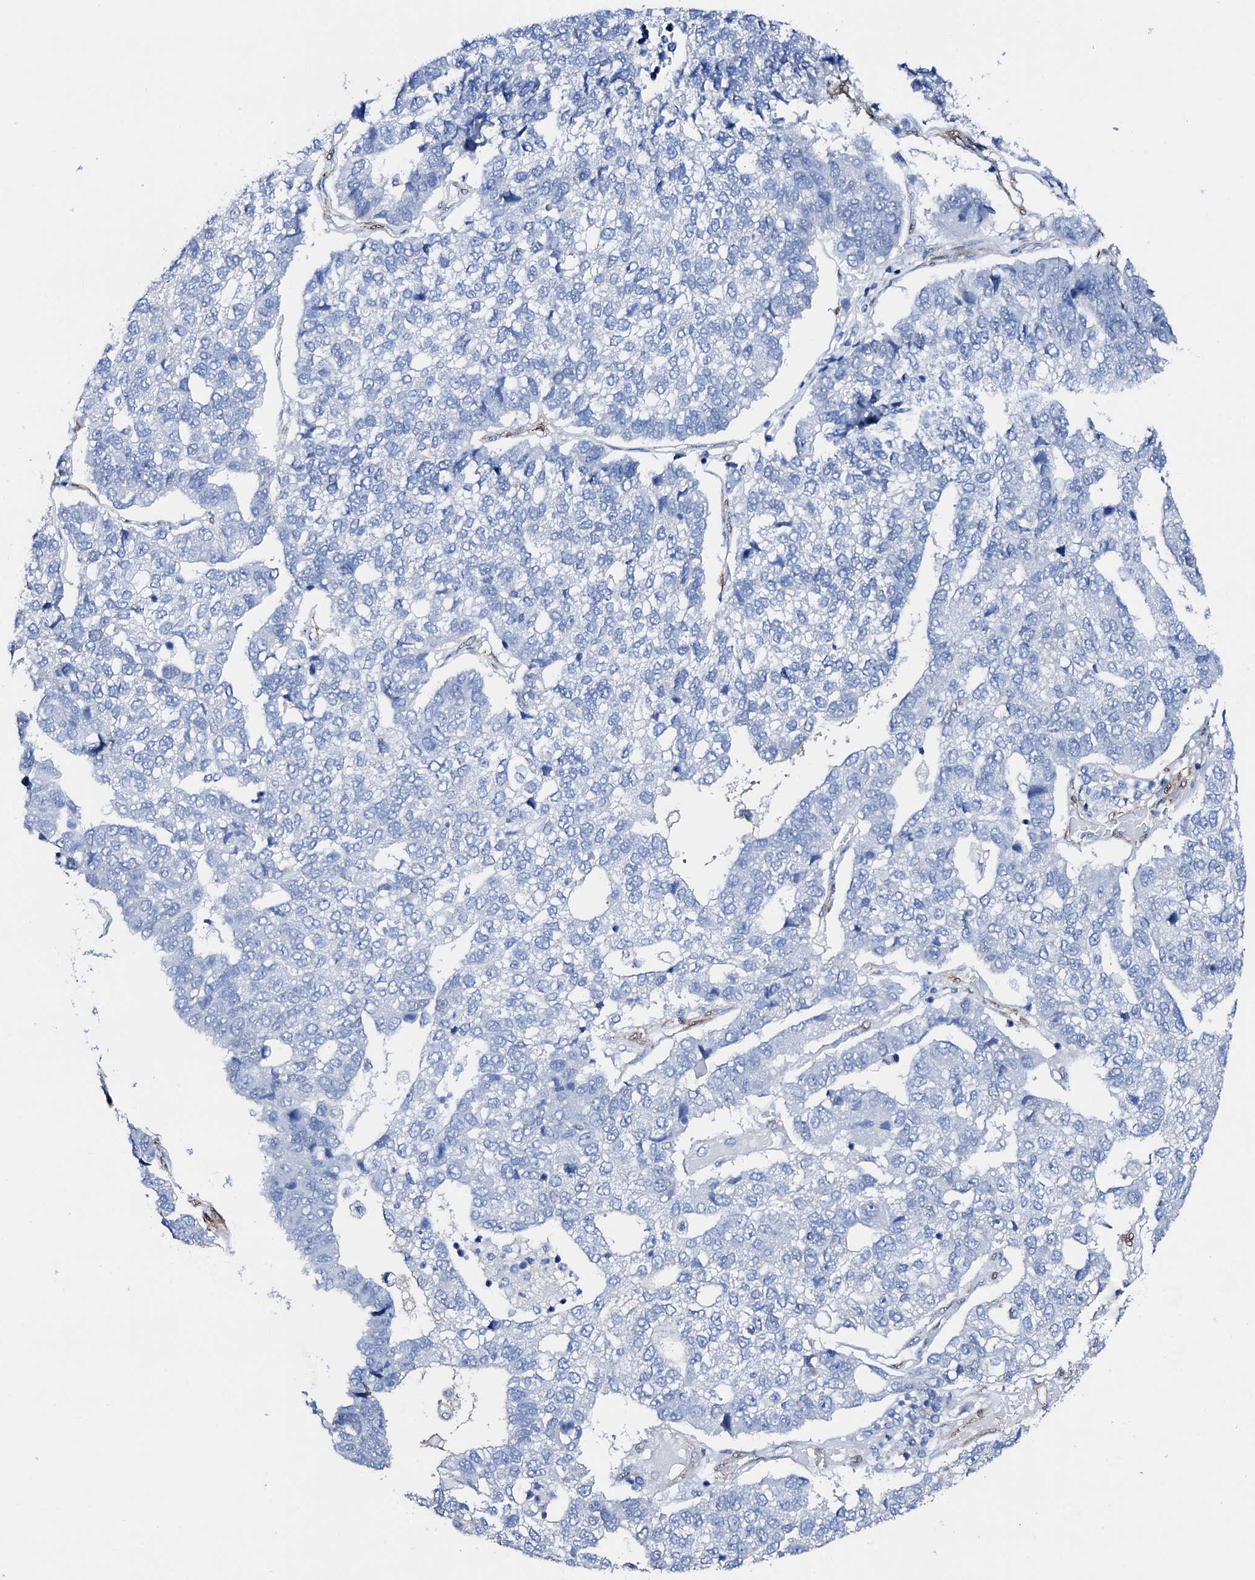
{"staining": {"intensity": "negative", "quantity": "none", "location": "none"}, "tissue": "pancreatic cancer", "cell_type": "Tumor cells", "image_type": "cancer", "snomed": [{"axis": "morphology", "description": "Adenocarcinoma, NOS"}, {"axis": "topography", "description": "Pancreas"}], "caption": "Photomicrograph shows no significant protein staining in tumor cells of pancreatic cancer.", "gene": "NRIP2", "patient": {"sex": "female", "age": 61}}